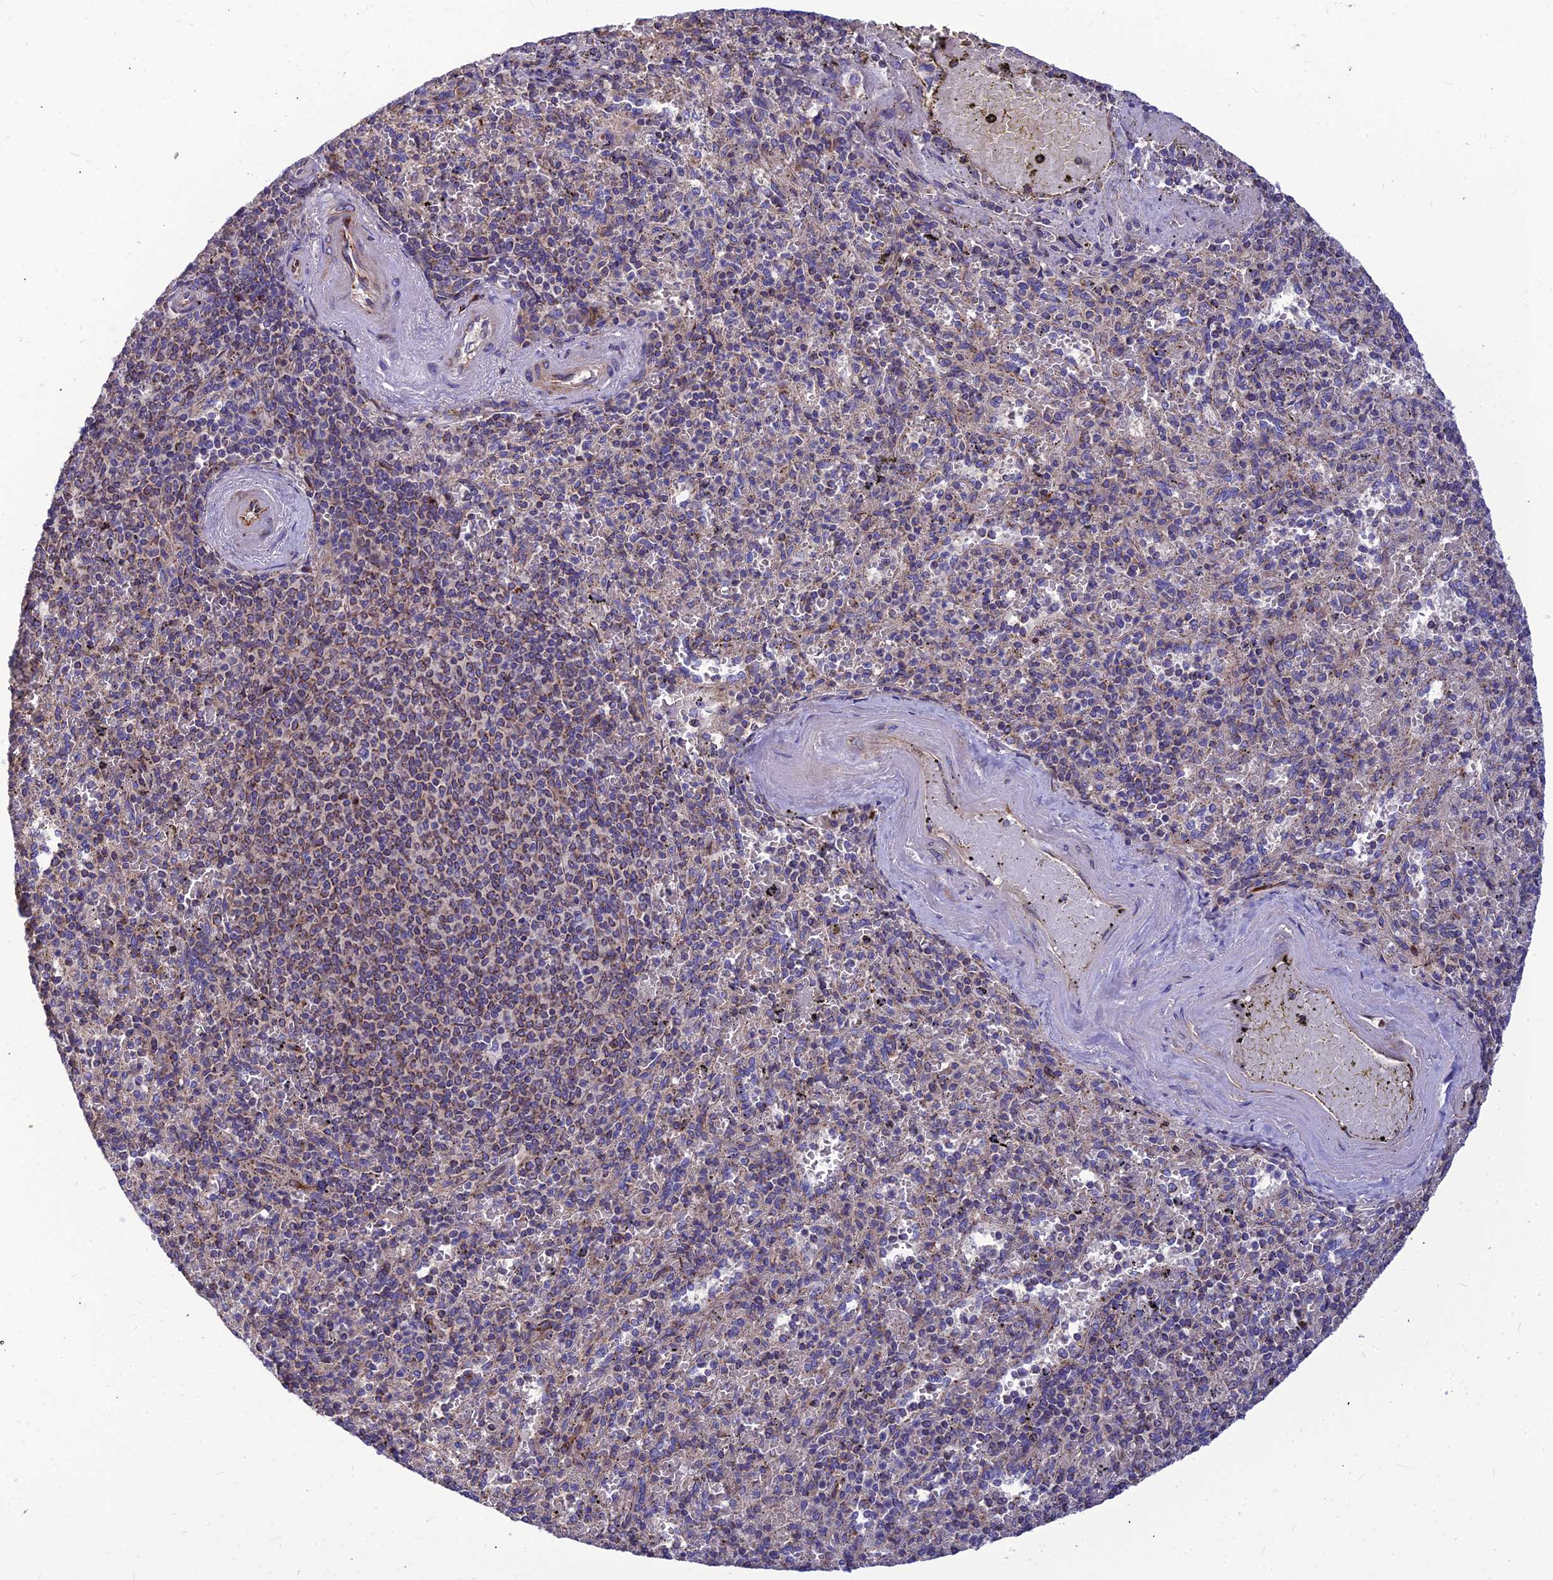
{"staining": {"intensity": "weak", "quantity": "<25%", "location": "cytoplasmic/membranous"}, "tissue": "spleen", "cell_type": "Cells in red pulp", "image_type": "normal", "snomed": [{"axis": "morphology", "description": "Normal tissue, NOS"}, {"axis": "topography", "description": "Spleen"}], "caption": "This is an immunohistochemistry (IHC) histopathology image of unremarkable human spleen. There is no expression in cells in red pulp.", "gene": "ASPHD1", "patient": {"sex": "male", "age": 82}}